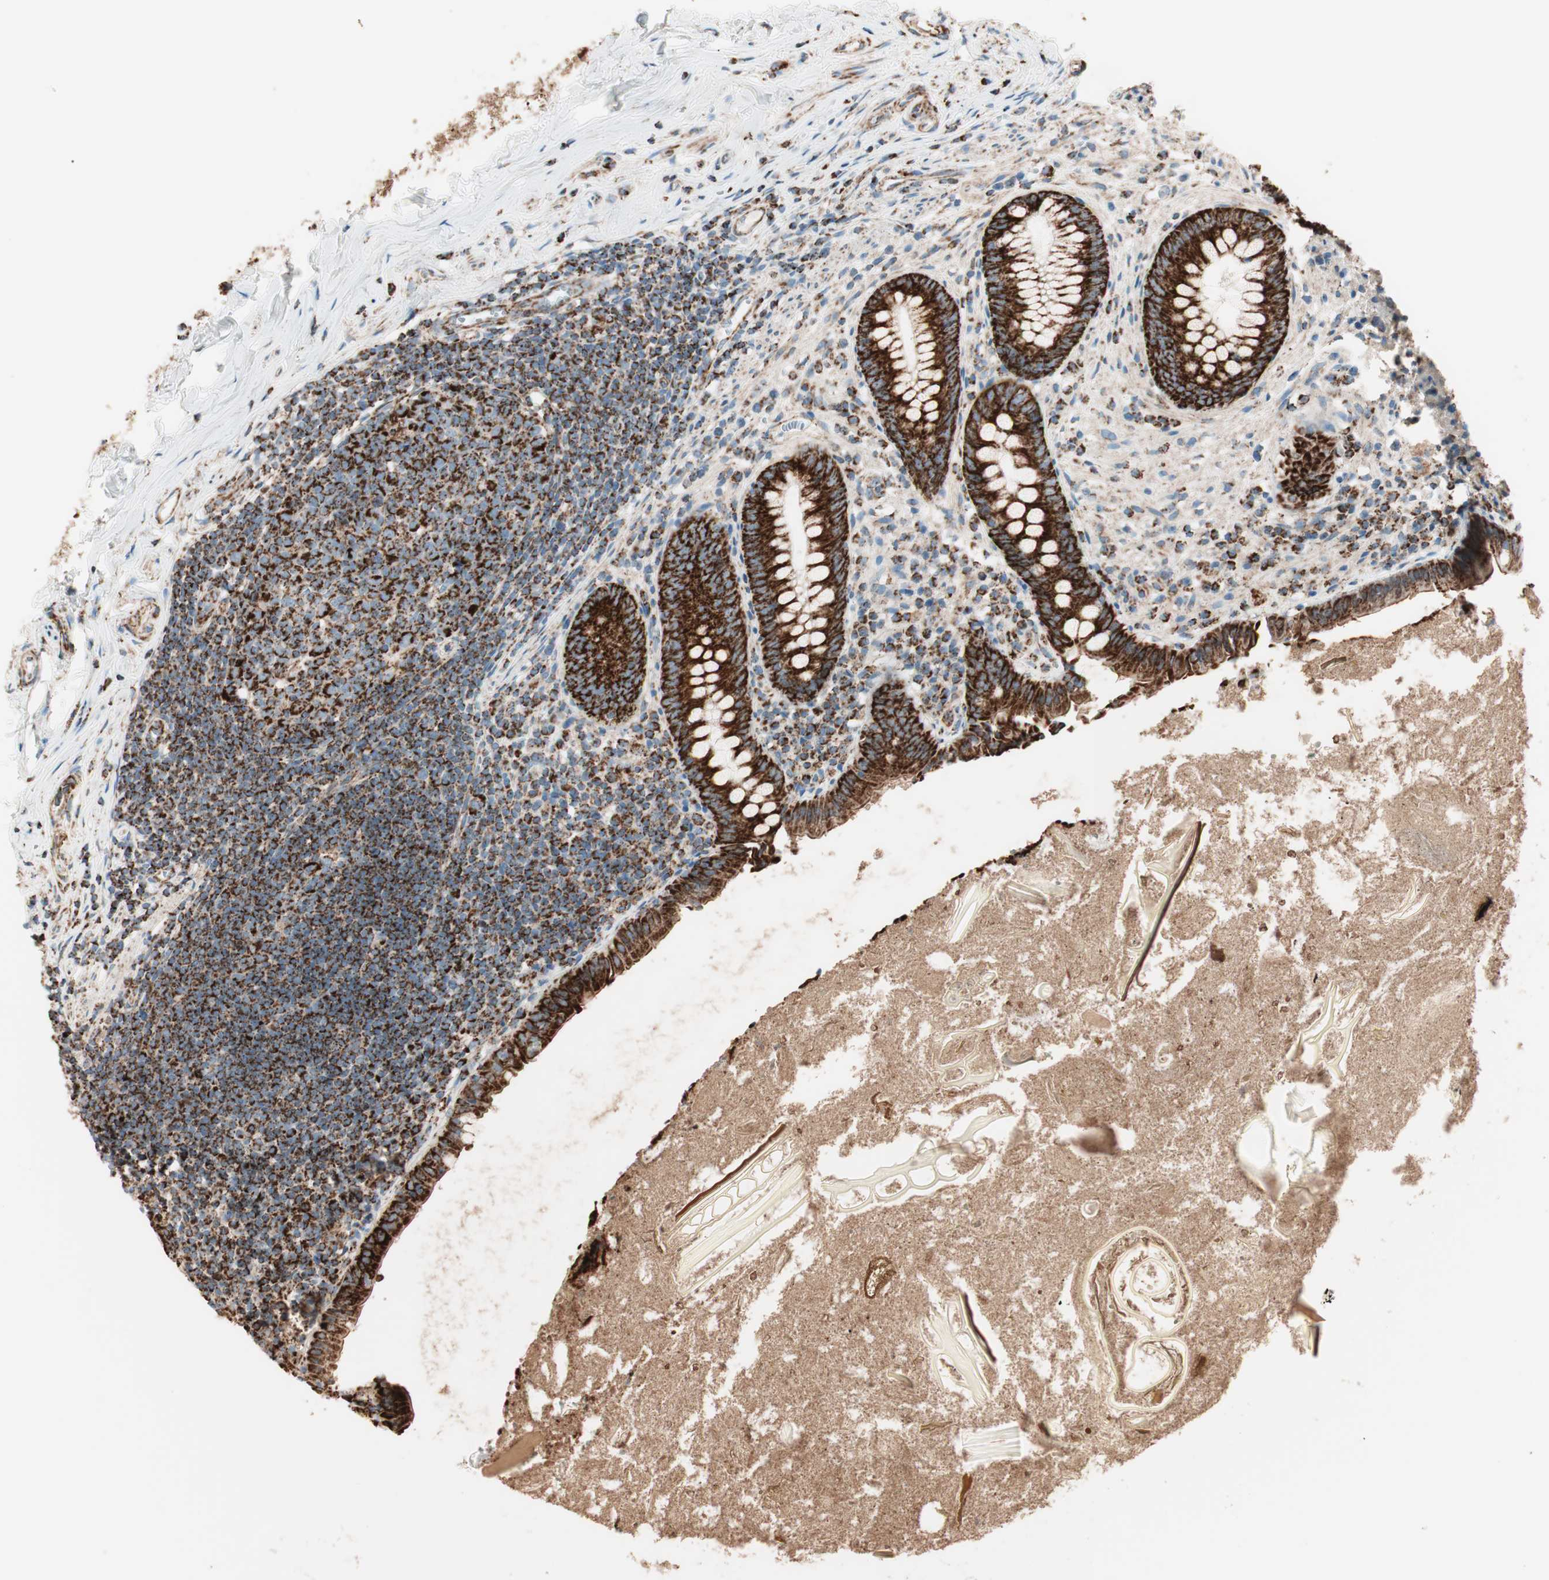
{"staining": {"intensity": "strong", "quantity": ">75%", "location": "cytoplasmic/membranous"}, "tissue": "appendix", "cell_type": "Glandular cells", "image_type": "normal", "snomed": [{"axis": "morphology", "description": "Normal tissue, NOS"}, {"axis": "topography", "description": "Appendix"}], "caption": "IHC photomicrograph of benign human appendix stained for a protein (brown), which displays high levels of strong cytoplasmic/membranous expression in approximately >75% of glandular cells.", "gene": "TOMM22", "patient": {"sex": "male", "age": 52}}